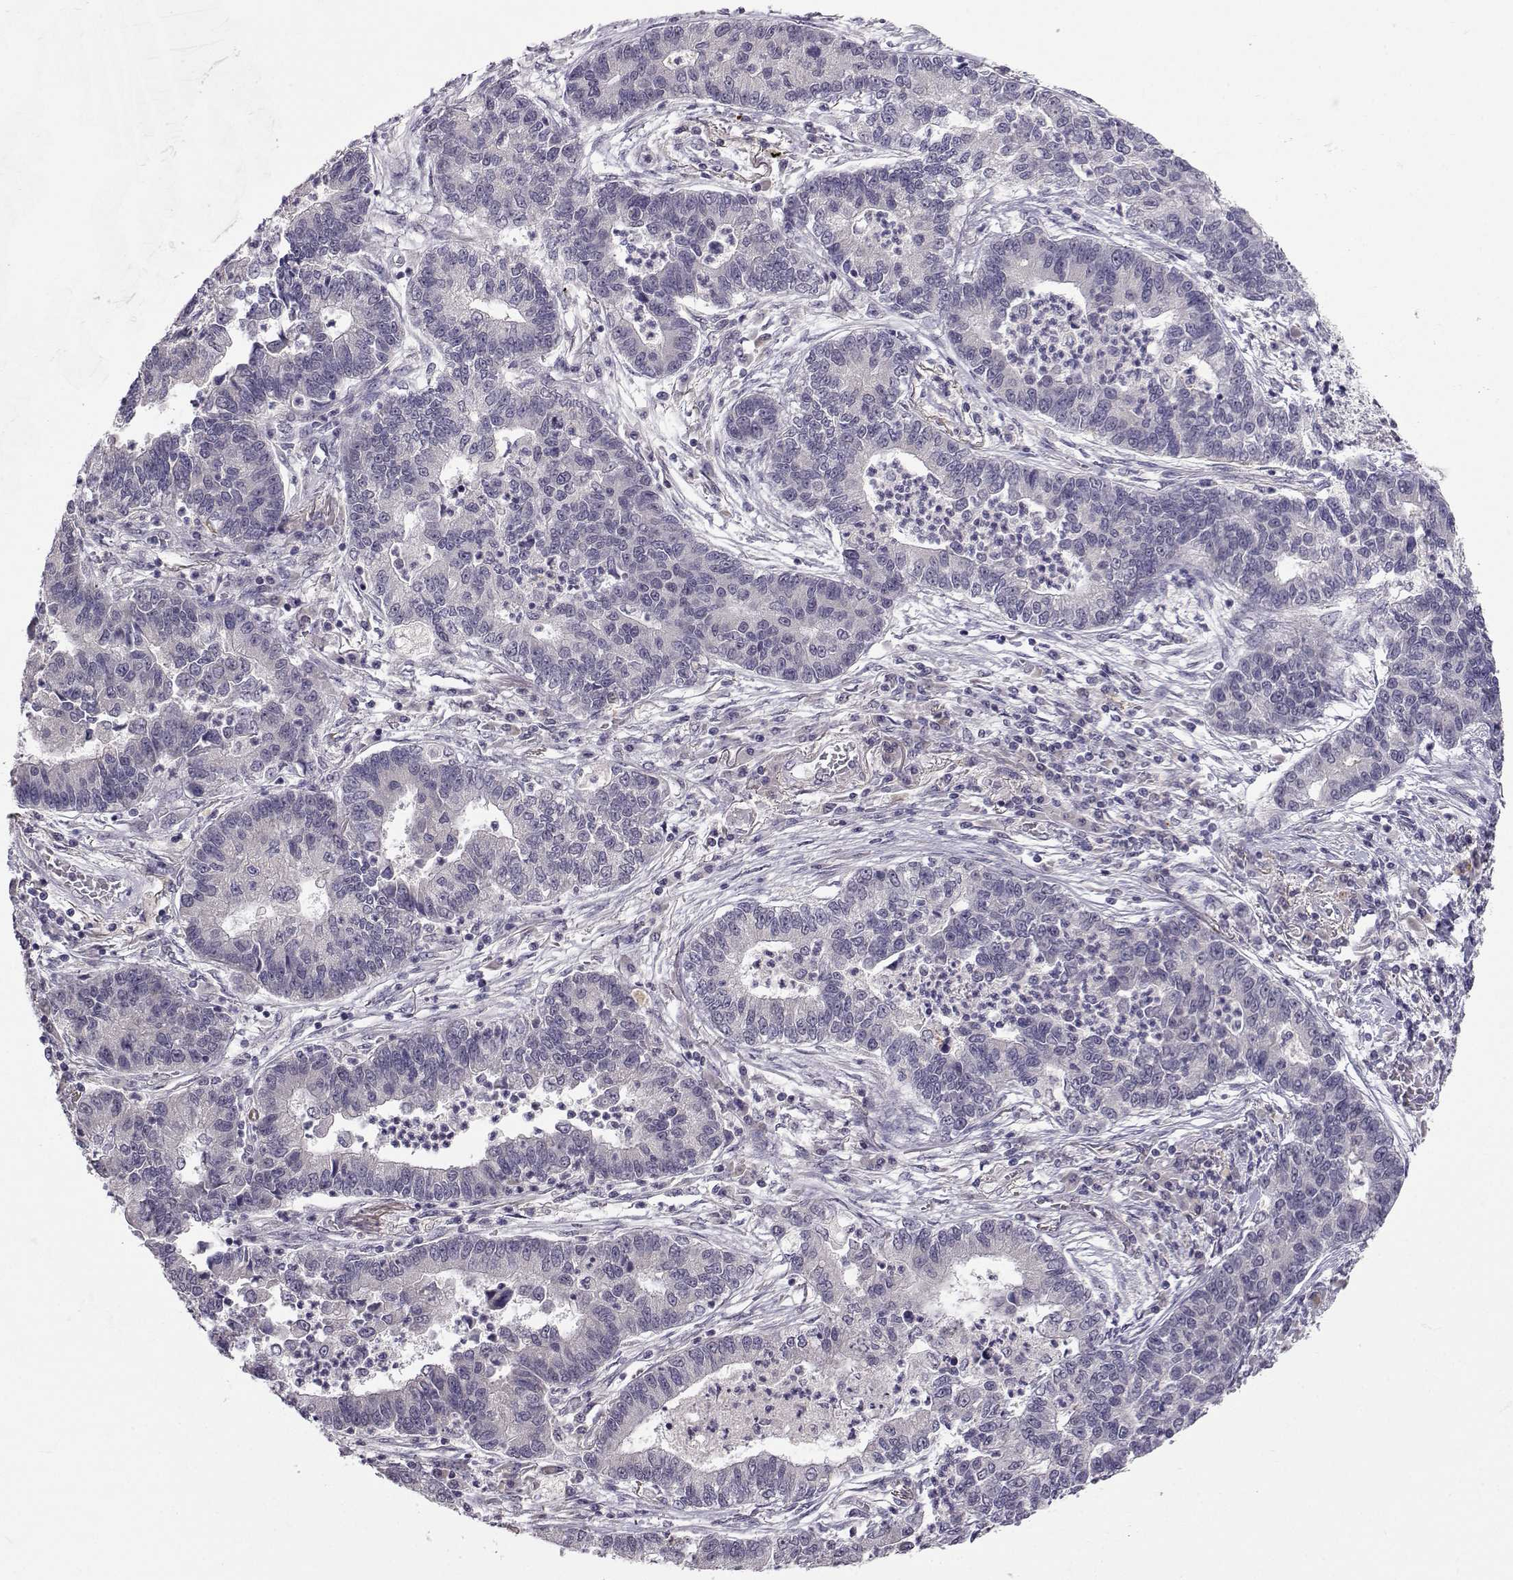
{"staining": {"intensity": "negative", "quantity": "none", "location": "none"}, "tissue": "lung cancer", "cell_type": "Tumor cells", "image_type": "cancer", "snomed": [{"axis": "morphology", "description": "Adenocarcinoma, NOS"}, {"axis": "topography", "description": "Lung"}], "caption": "Tumor cells are negative for brown protein staining in adenocarcinoma (lung). (DAB (3,3'-diaminobenzidine) immunohistochemistry (IHC) with hematoxylin counter stain).", "gene": "SLC6A3", "patient": {"sex": "female", "age": 57}}